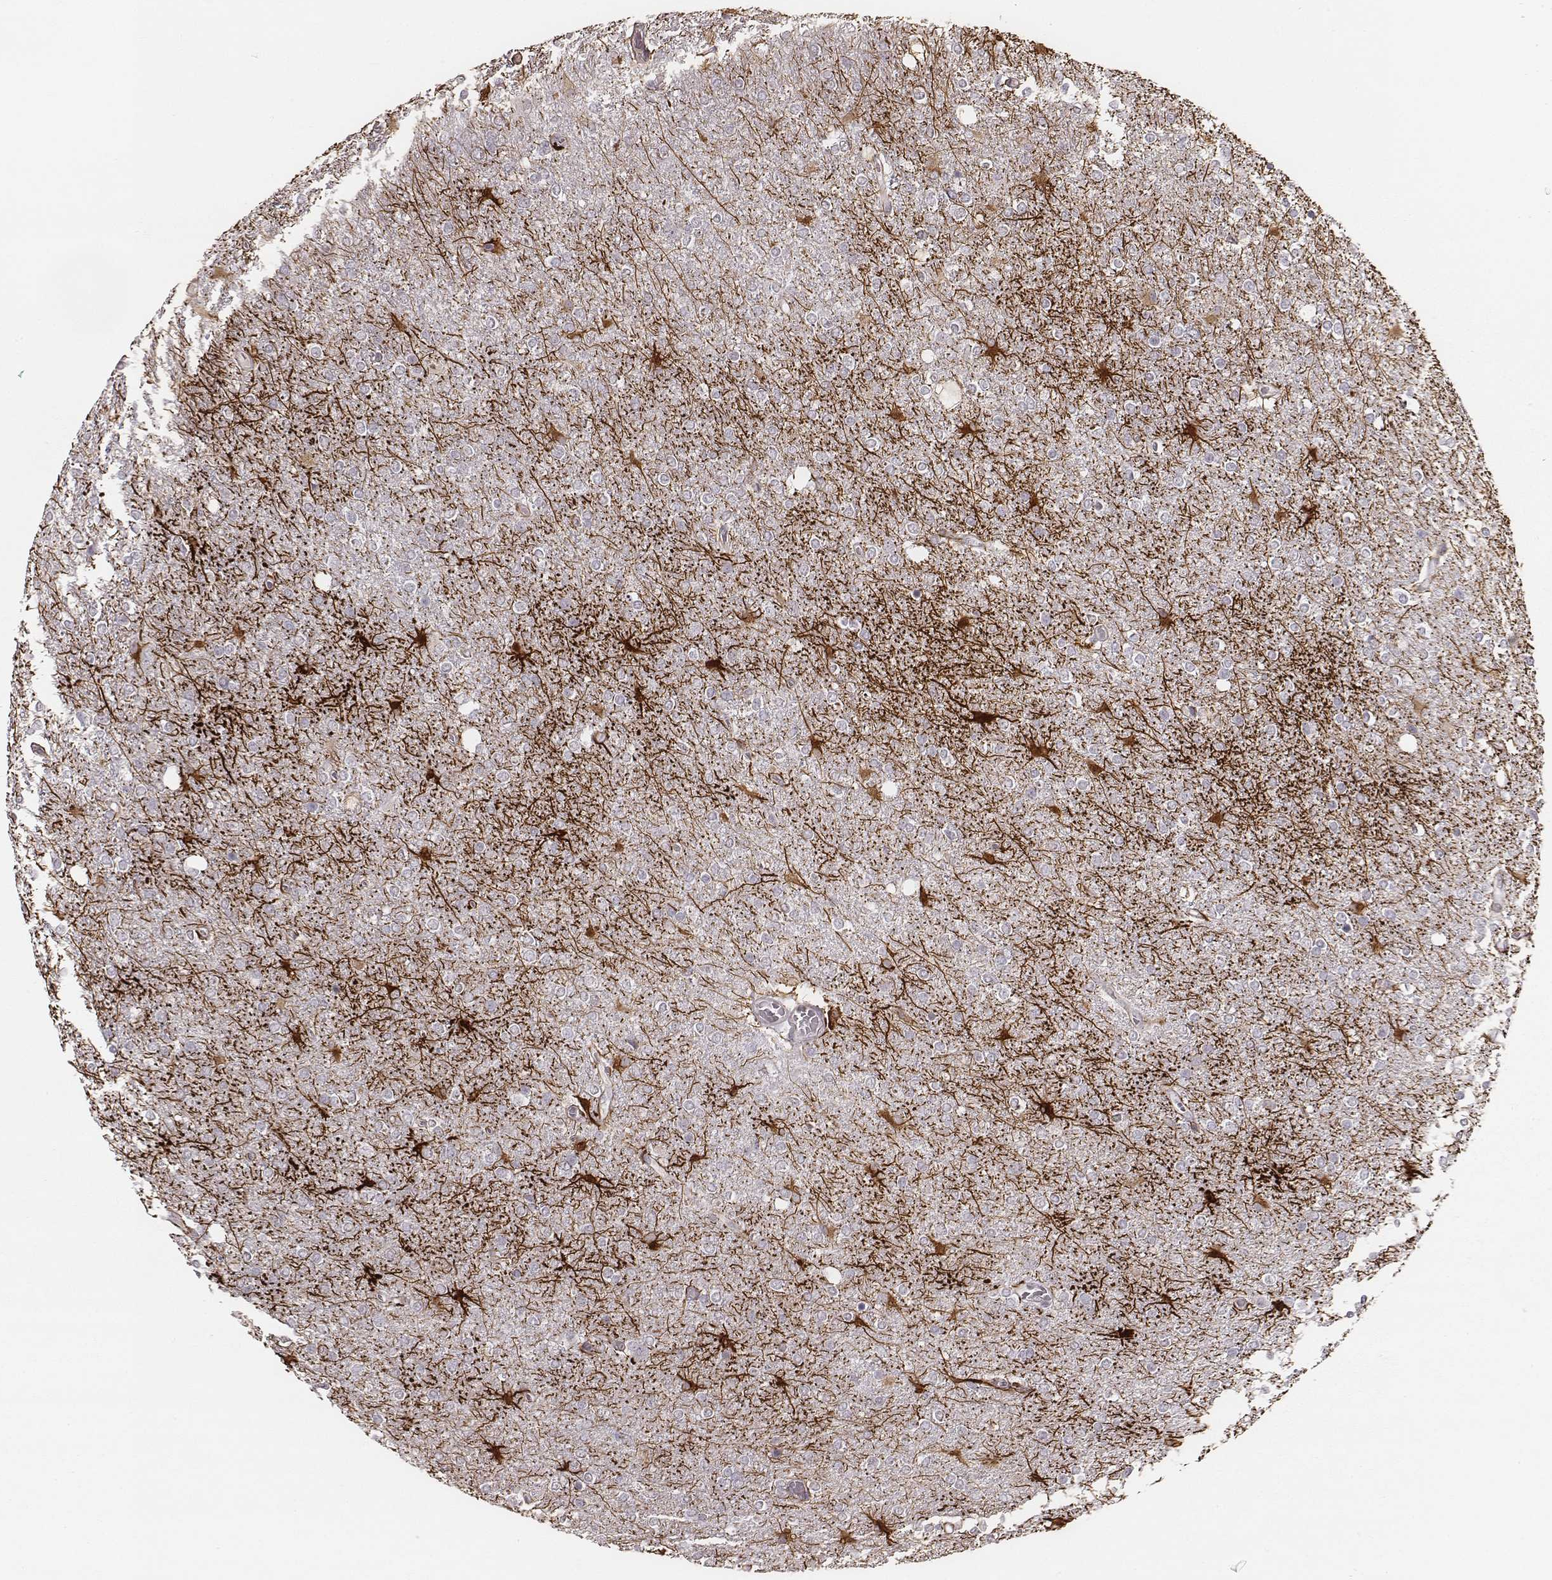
{"staining": {"intensity": "negative", "quantity": "none", "location": "none"}, "tissue": "glioma", "cell_type": "Tumor cells", "image_type": "cancer", "snomed": [{"axis": "morphology", "description": "Glioma, malignant, High grade"}, {"axis": "topography", "description": "Cerebral cortex"}], "caption": "High-grade glioma (malignant) stained for a protein using immunohistochemistry (IHC) displays no staining tumor cells.", "gene": "SLC7A4", "patient": {"sex": "male", "age": 70}}